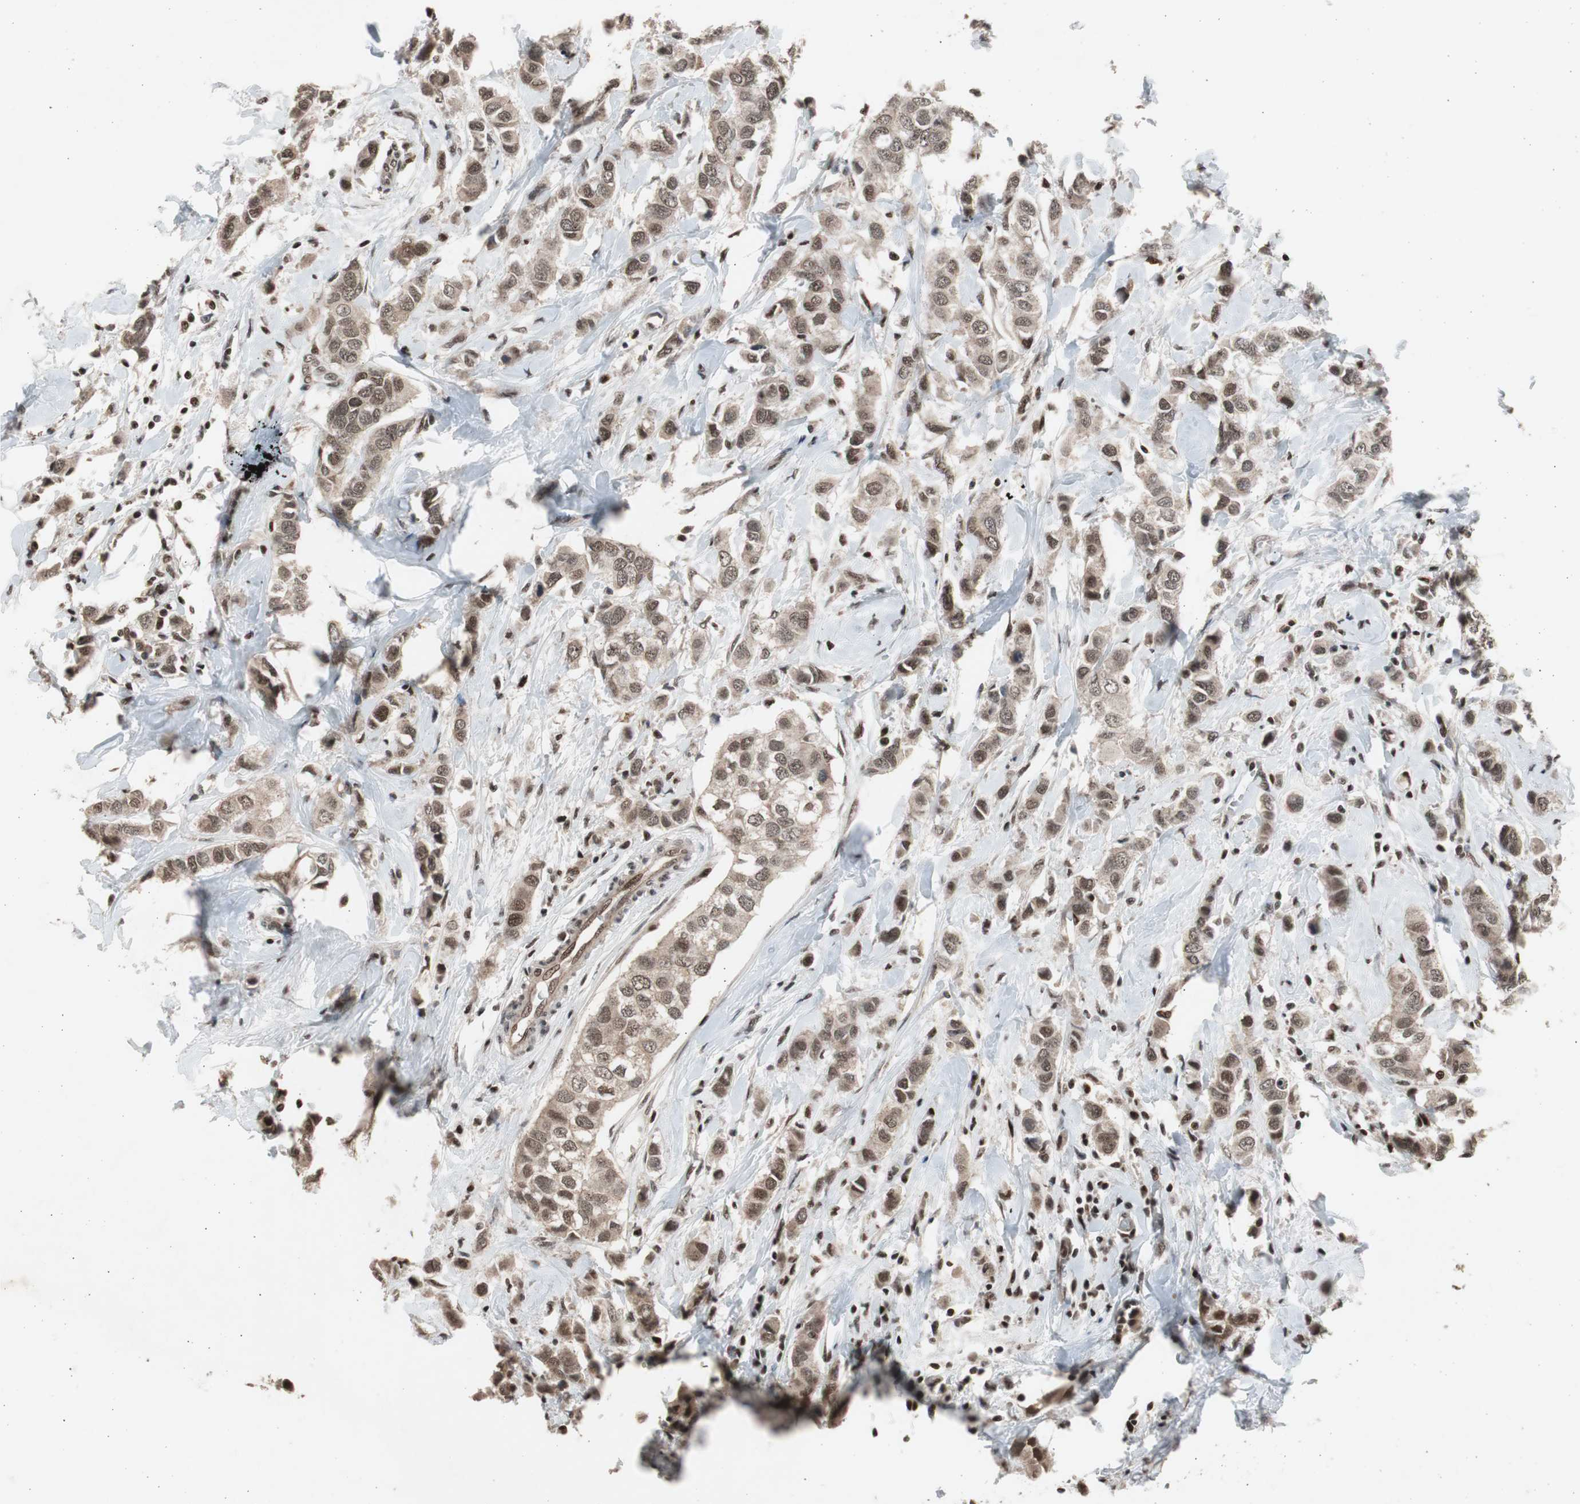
{"staining": {"intensity": "moderate", "quantity": ">75%", "location": "nuclear"}, "tissue": "breast cancer", "cell_type": "Tumor cells", "image_type": "cancer", "snomed": [{"axis": "morphology", "description": "Duct carcinoma"}, {"axis": "topography", "description": "Breast"}], "caption": "Immunohistochemical staining of human breast cancer reveals medium levels of moderate nuclear staining in about >75% of tumor cells.", "gene": "RPA1", "patient": {"sex": "female", "age": 50}}